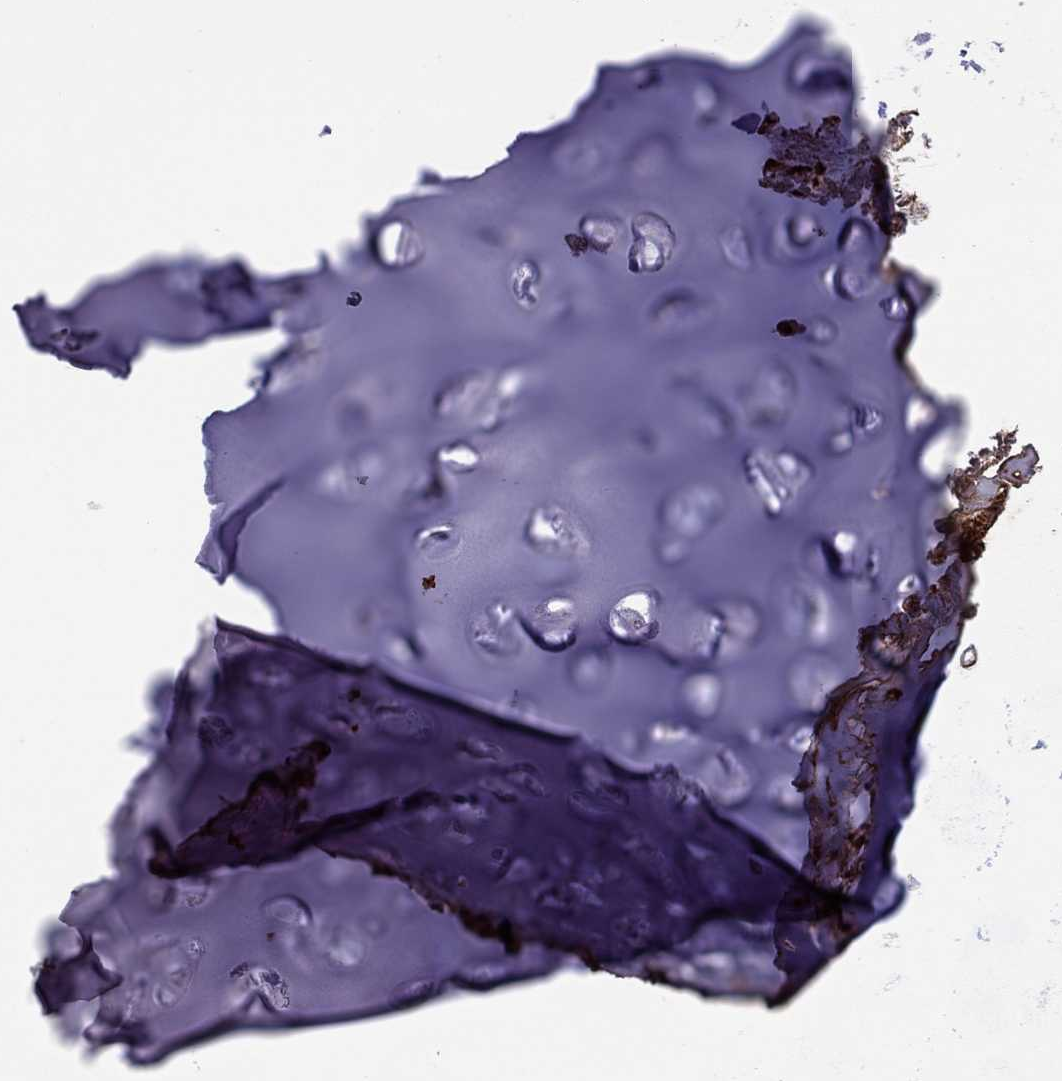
{"staining": {"intensity": "negative", "quantity": "none", "location": "none"}, "tissue": "soft tissue", "cell_type": "Chondrocytes", "image_type": "normal", "snomed": [{"axis": "morphology", "description": "Normal tissue, NOS"}, {"axis": "topography", "description": "Cartilage tissue"}], "caption": "Immunohistochemistry photomicrograph of normal soft tissue: human soft tissue stained with DAB exhibits no significant protein expression in chondrocytes.", "gene": "SERPINA3", "patient": {"sex": "male", "age": 62}}